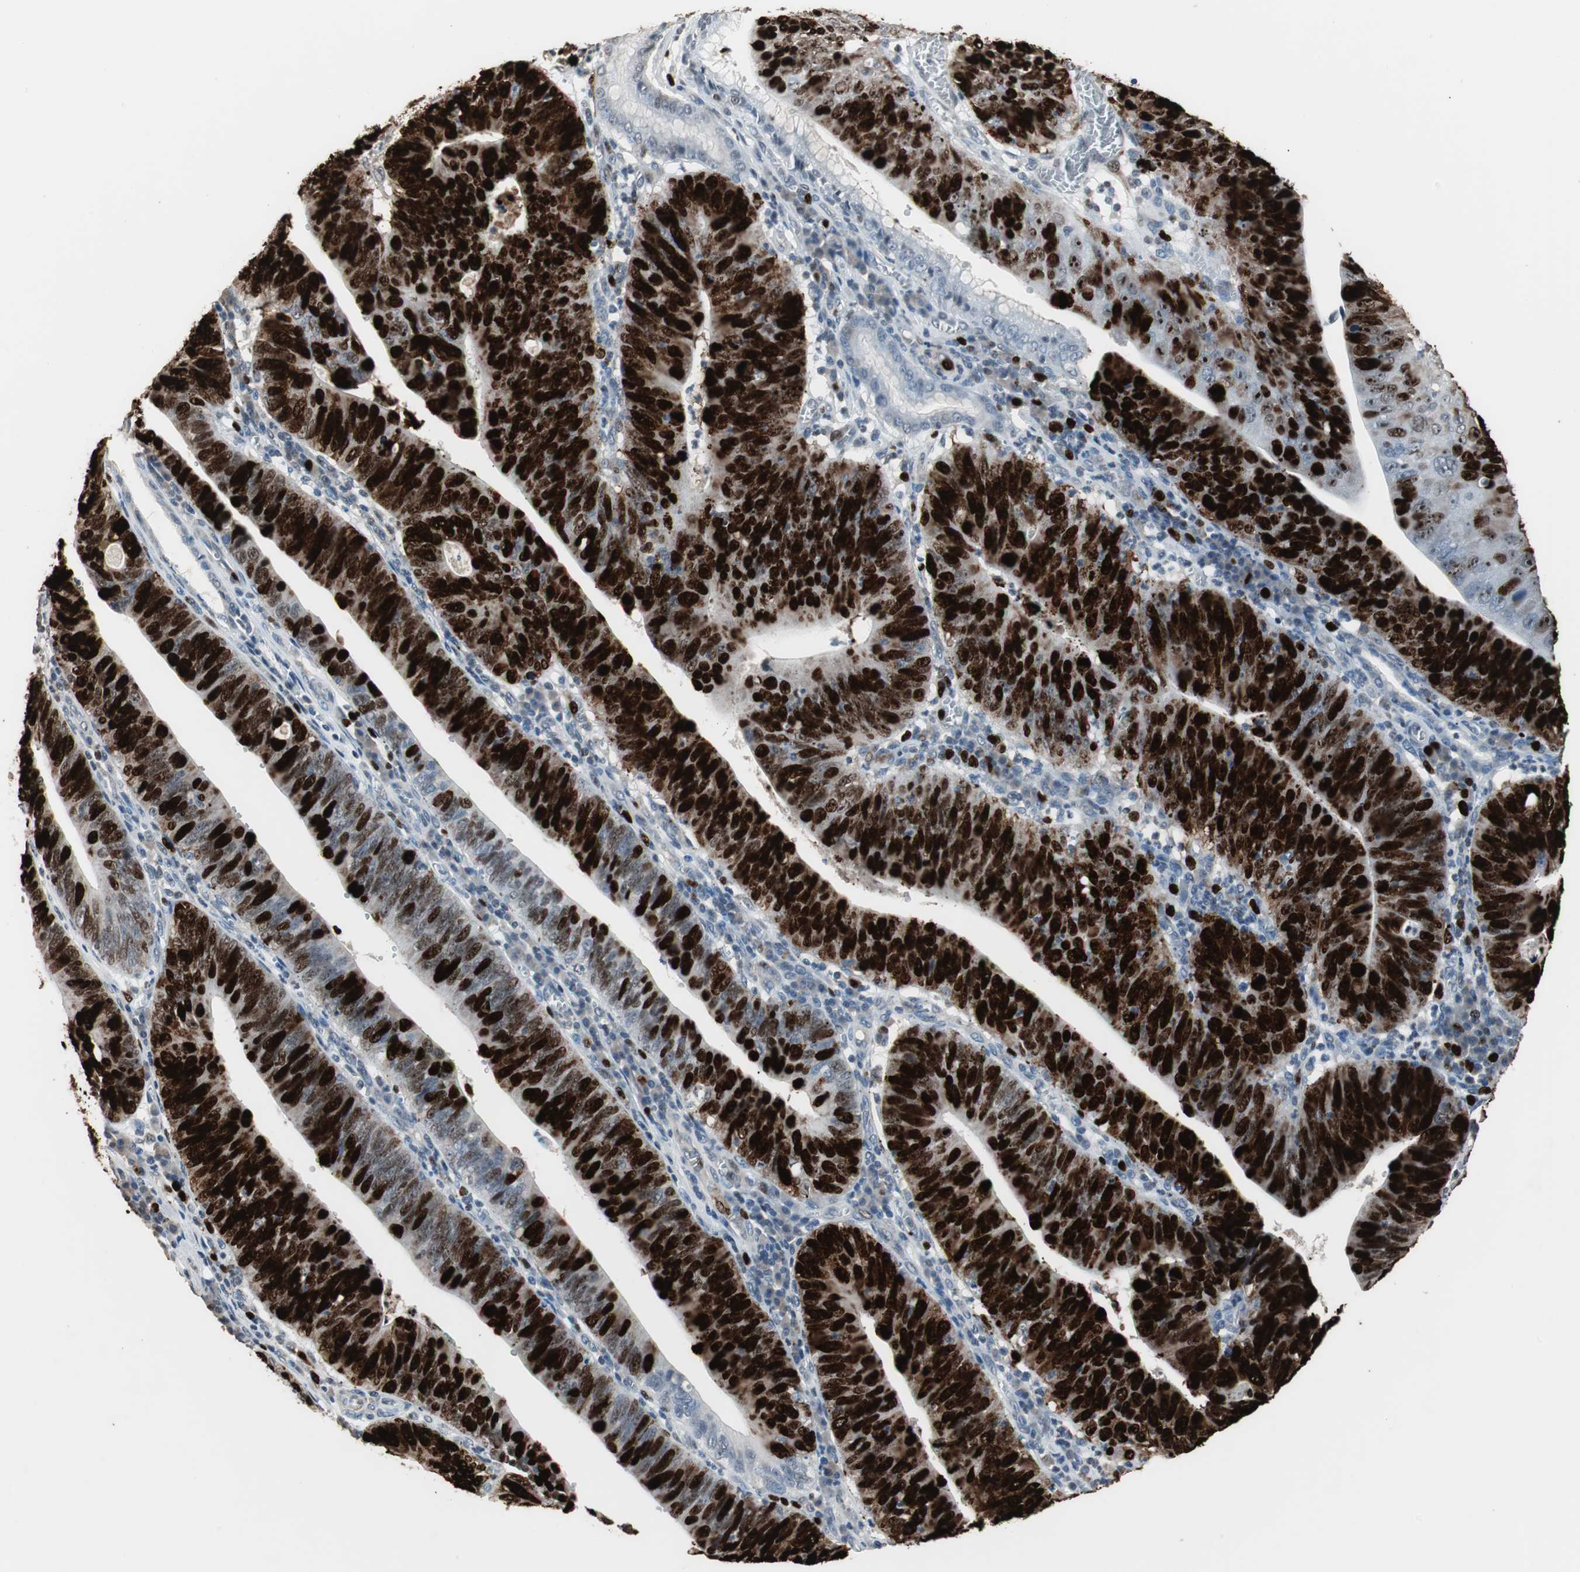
{"staining": {"intensity": "strong", "quantity": ">75%", "location": "nuclear"}, "tissue": "stomach cancer", "cell_type": "Tumor cells", "image_type": "cancer", "snomed": [{"axis": "morphology", "description": "Adenocarcinoma, NOS"}, {"axis": "topography", "description": "Stomach"}], "caption": "Strong nuclear expression is identified in approximately >75% of tumor cells in stomach cancer (adenocarcinoma). The protein of interest is stained brown, and the nuclei are stained in blue (DAB (3,3'-diaminobenzidine) IHC with brightfield microscopy, high magnification).", "gene": "TOP2A", "patient": {"sex": "male", "age": 59}}